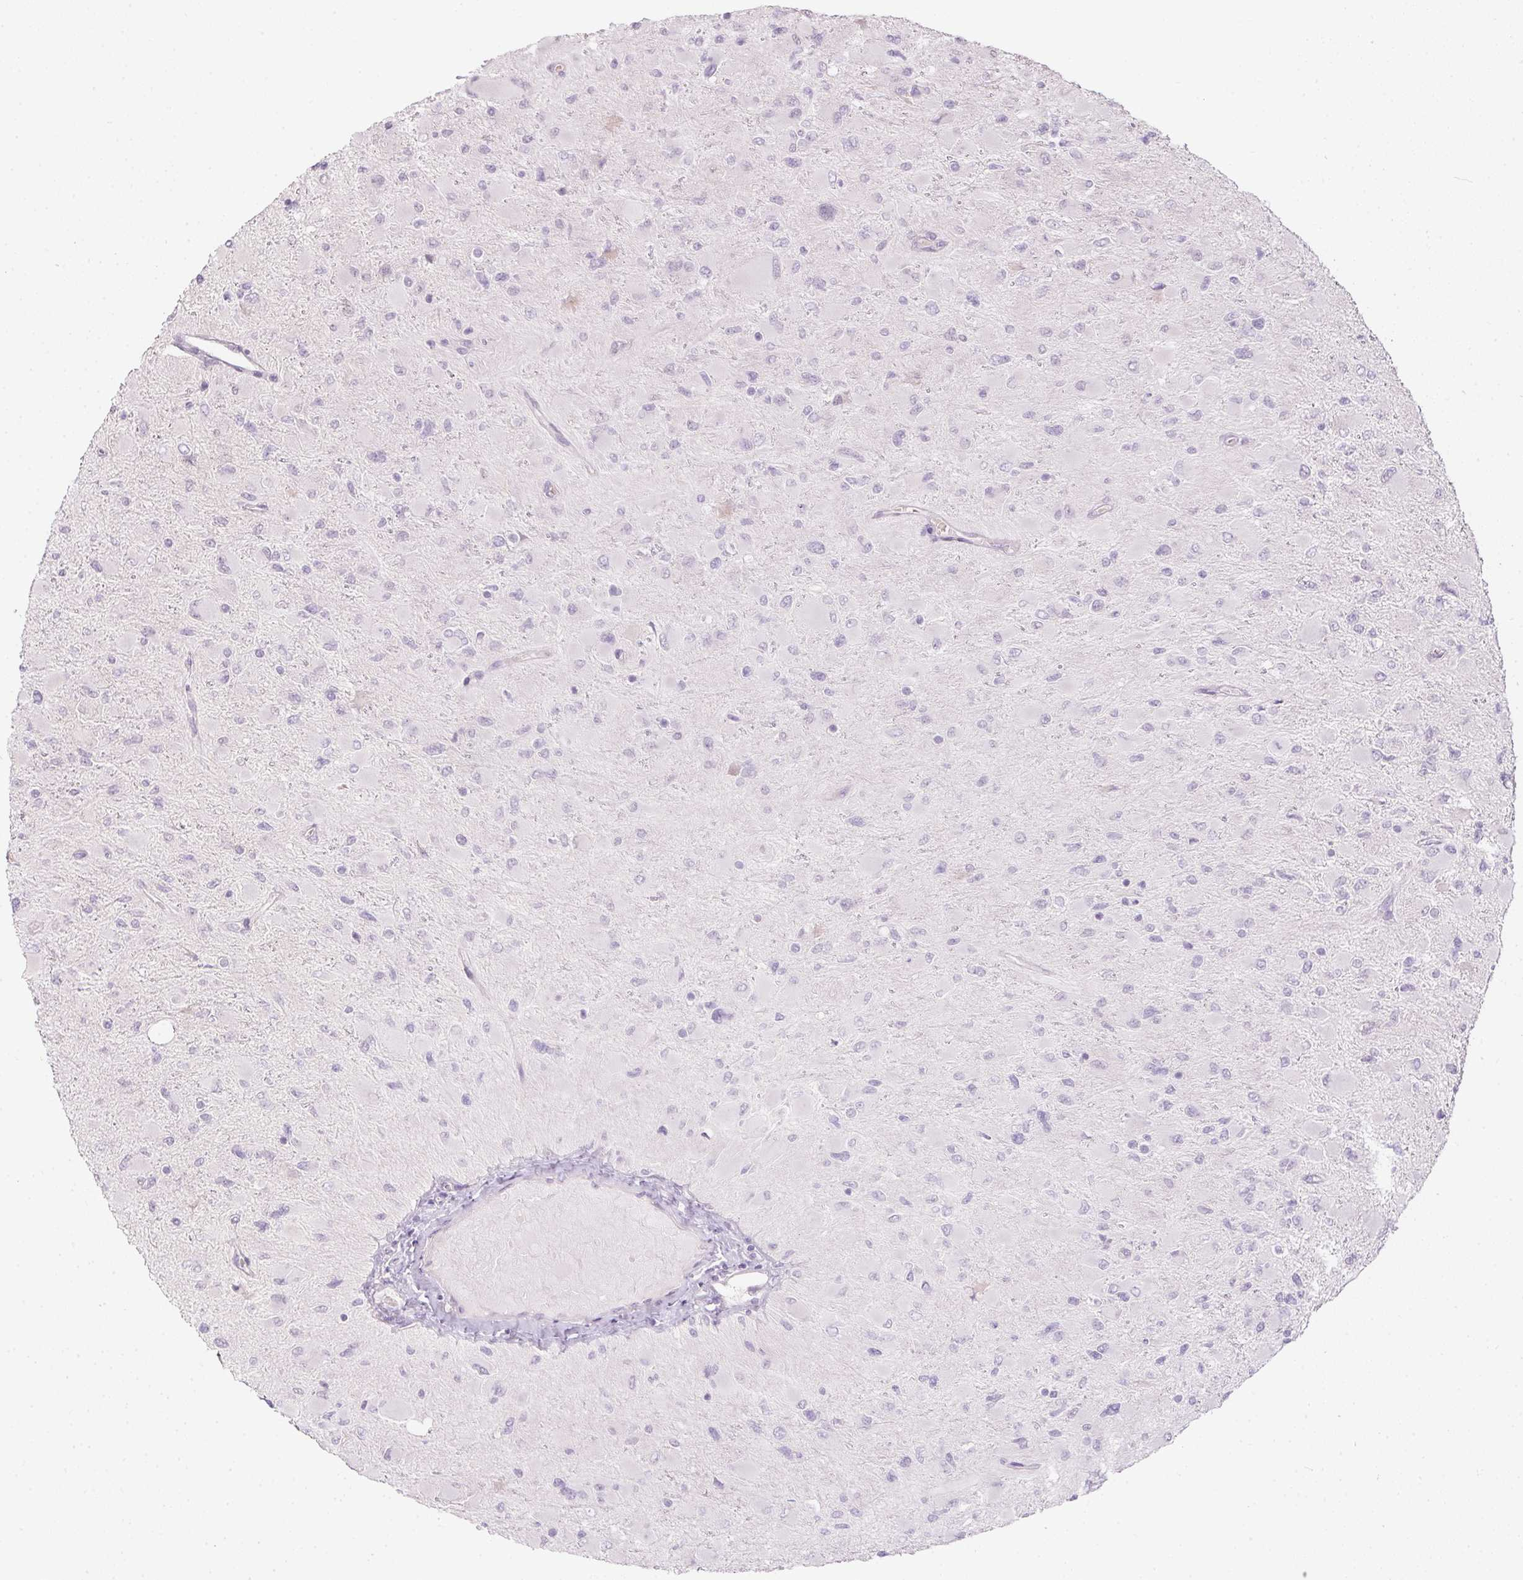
{"staining": {"intensity": "negative", "quantity": "none", "location": "none"}, "tissue": "glioma", "cell_type": "Tumor cells", "image_type": "cancer", "snomed": [{"axis": "morphology", "description": "Glioma, malignant, High grade"}, {"axis": "topography", "description": "Cerebral cortex"}], "caption": "Glioma was stained to show a protein in brown. There is no significant staining in tumor cells. Brightfield microscopy of immunohistochemistry (IHC) stained with DAB (brown) and hematoxylin (blue), captured at high magnification.", "gene": "CTCFL", "patient": {"sex": "female", "age": 36}}